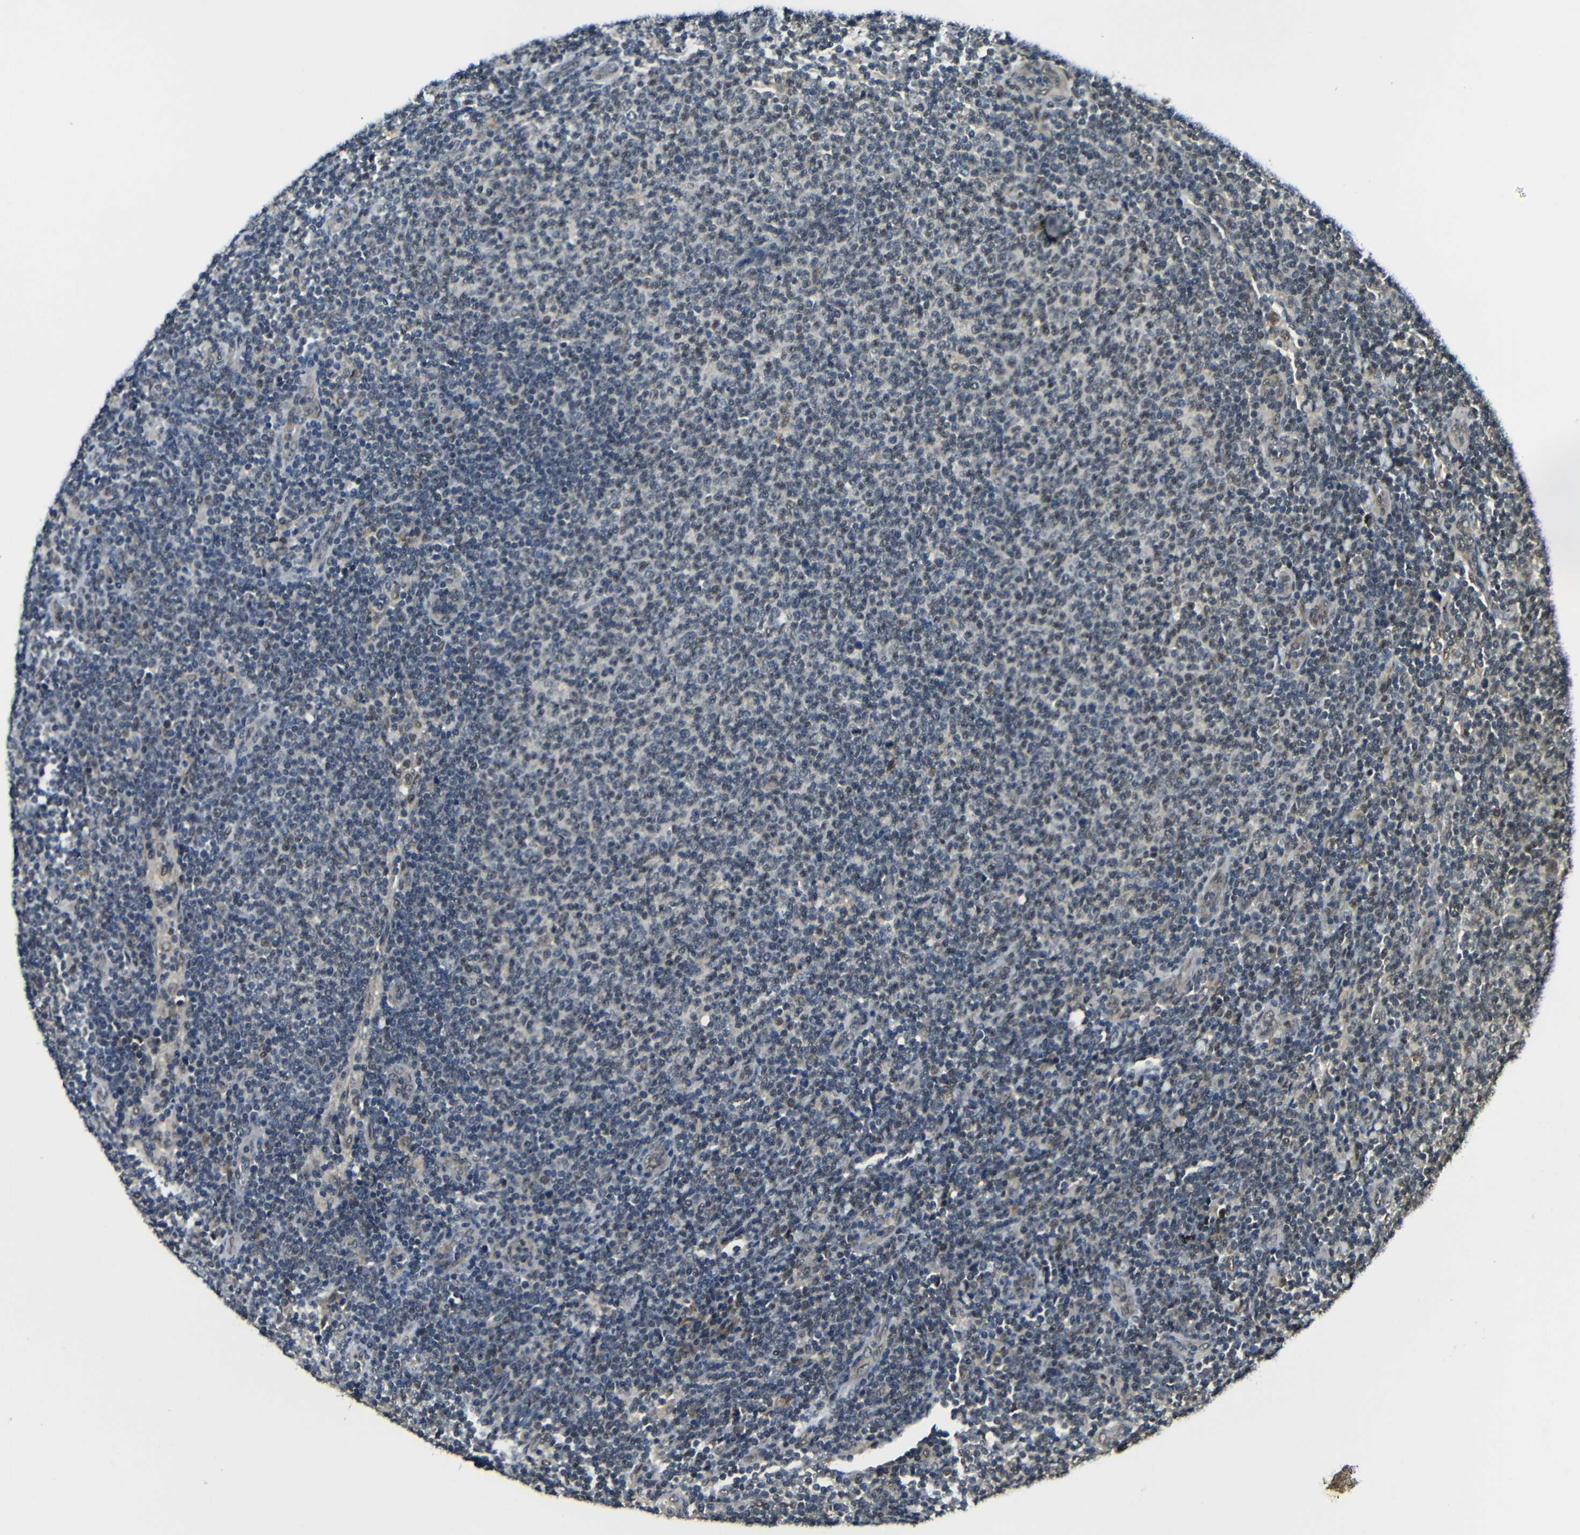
{"staining": {"intensity": "moderate", "quantity": "<25%", "location": "cytoplasmic/membranous"}, "tissue": "lymphoma", "cell_type": "Tumor cells", "image_type": "cancer", "snomed": [{"axis": "morphology", "description": "Malignant lymphoma, non-Hodgkin's type, Low grade"}, {"axis": "topography", "description": "Lymph node"}], "caption": "Human lymphoma stained for a protein (brown) reveals moderate cytoplasmic/membranous positive positivity in about <25% of tumor cells.", "gene": "FAM172A", "patient": {"sex": "male", "age": 66}}